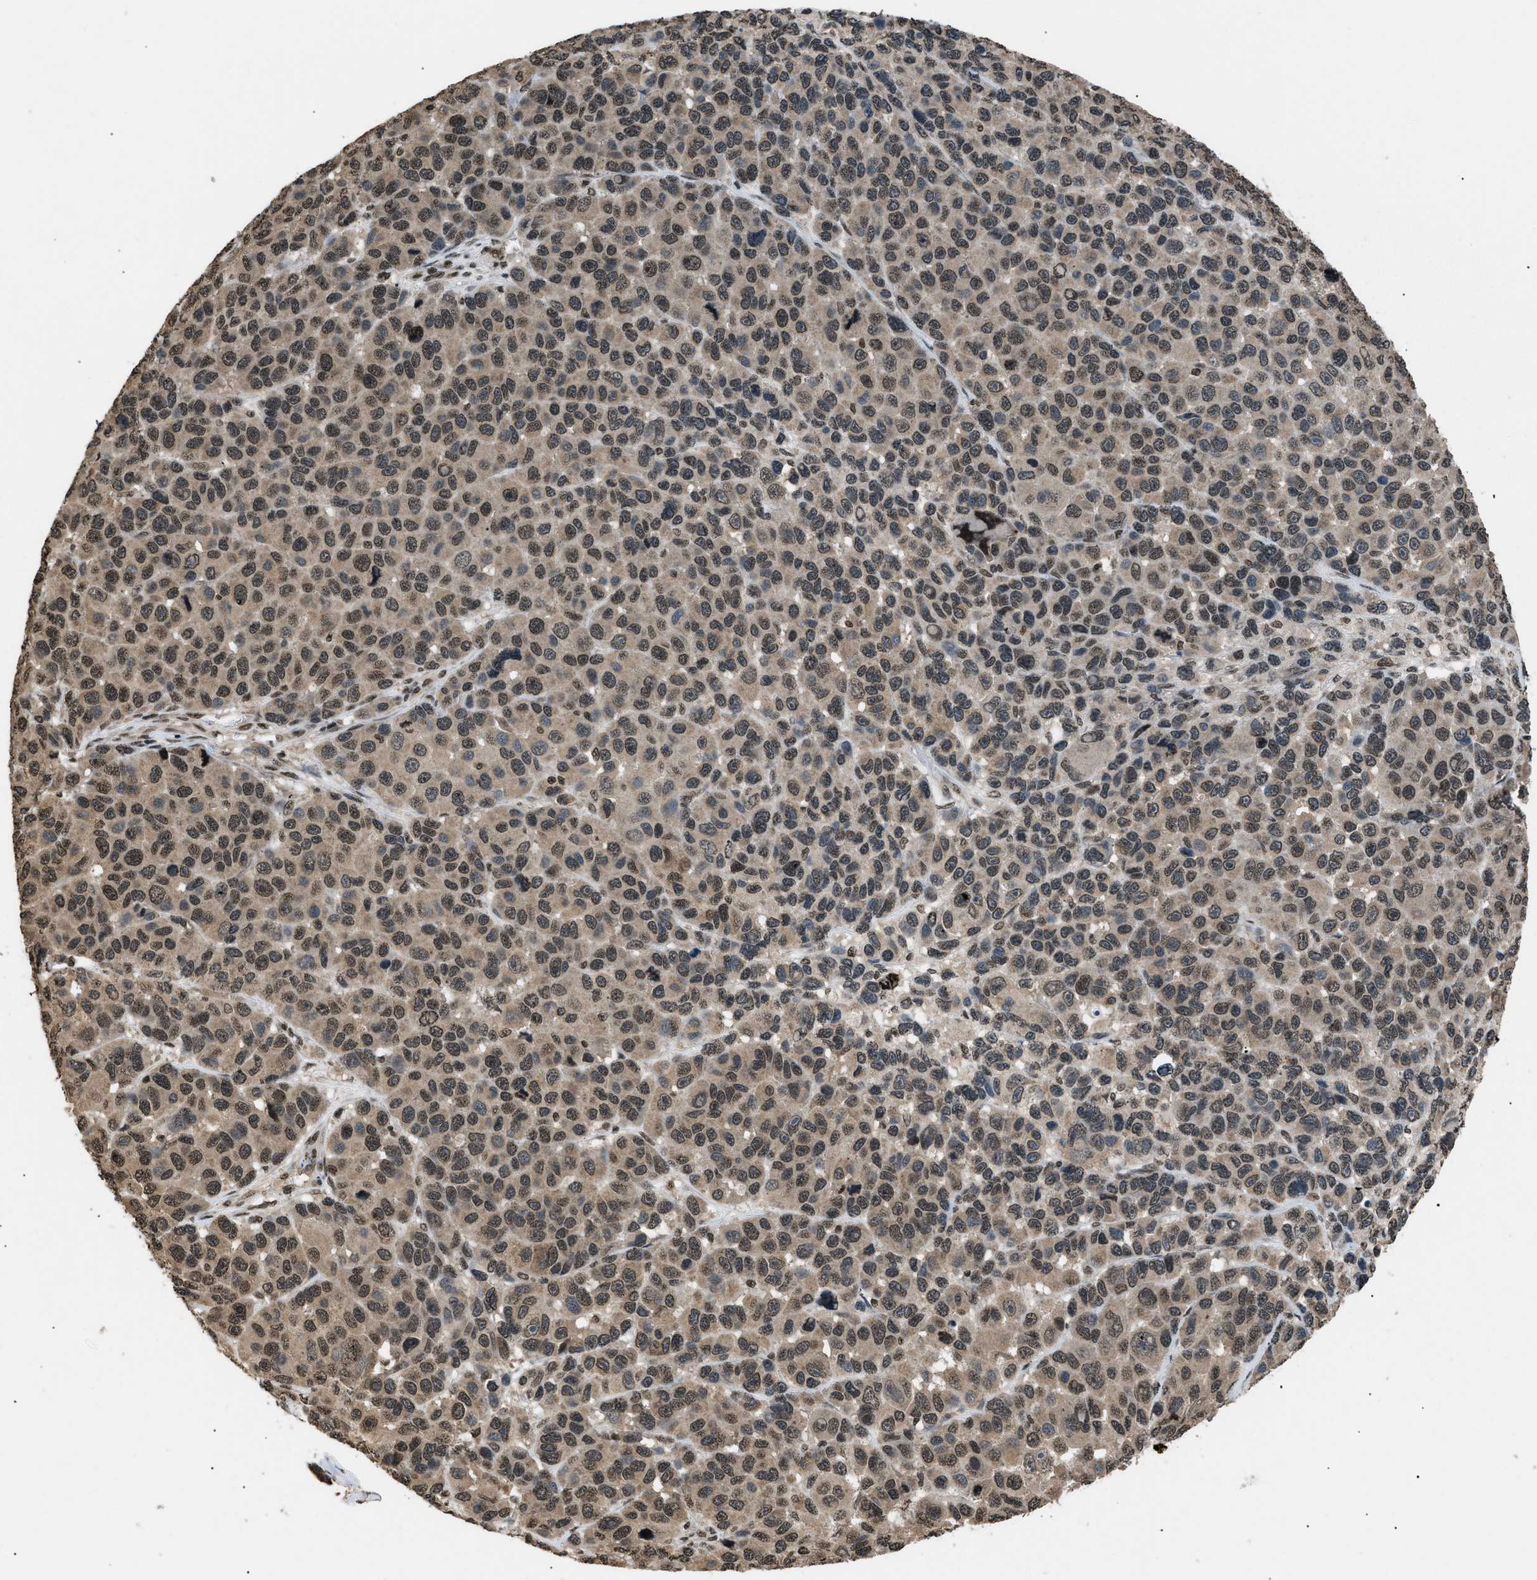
{"staining": {"intensity": "moderate", "quantity": ">75%", "location": "nuclear"}, "tissue": "melanoma", "cell_type": "Tumor cells", "image_type": "cancer", "snomed": [{"axis": "morphology", "description": "Malignant melanoma, NOS"}, {"axis": "topography", "description": "Skin"}], "caption": "Brown immunohistochemical staining in human malignant melanoma displays moderate nuclear staining in about >75% of tumor cells.", "gene": "RBM5", "patient": {"sex": "male", "age": 53}}